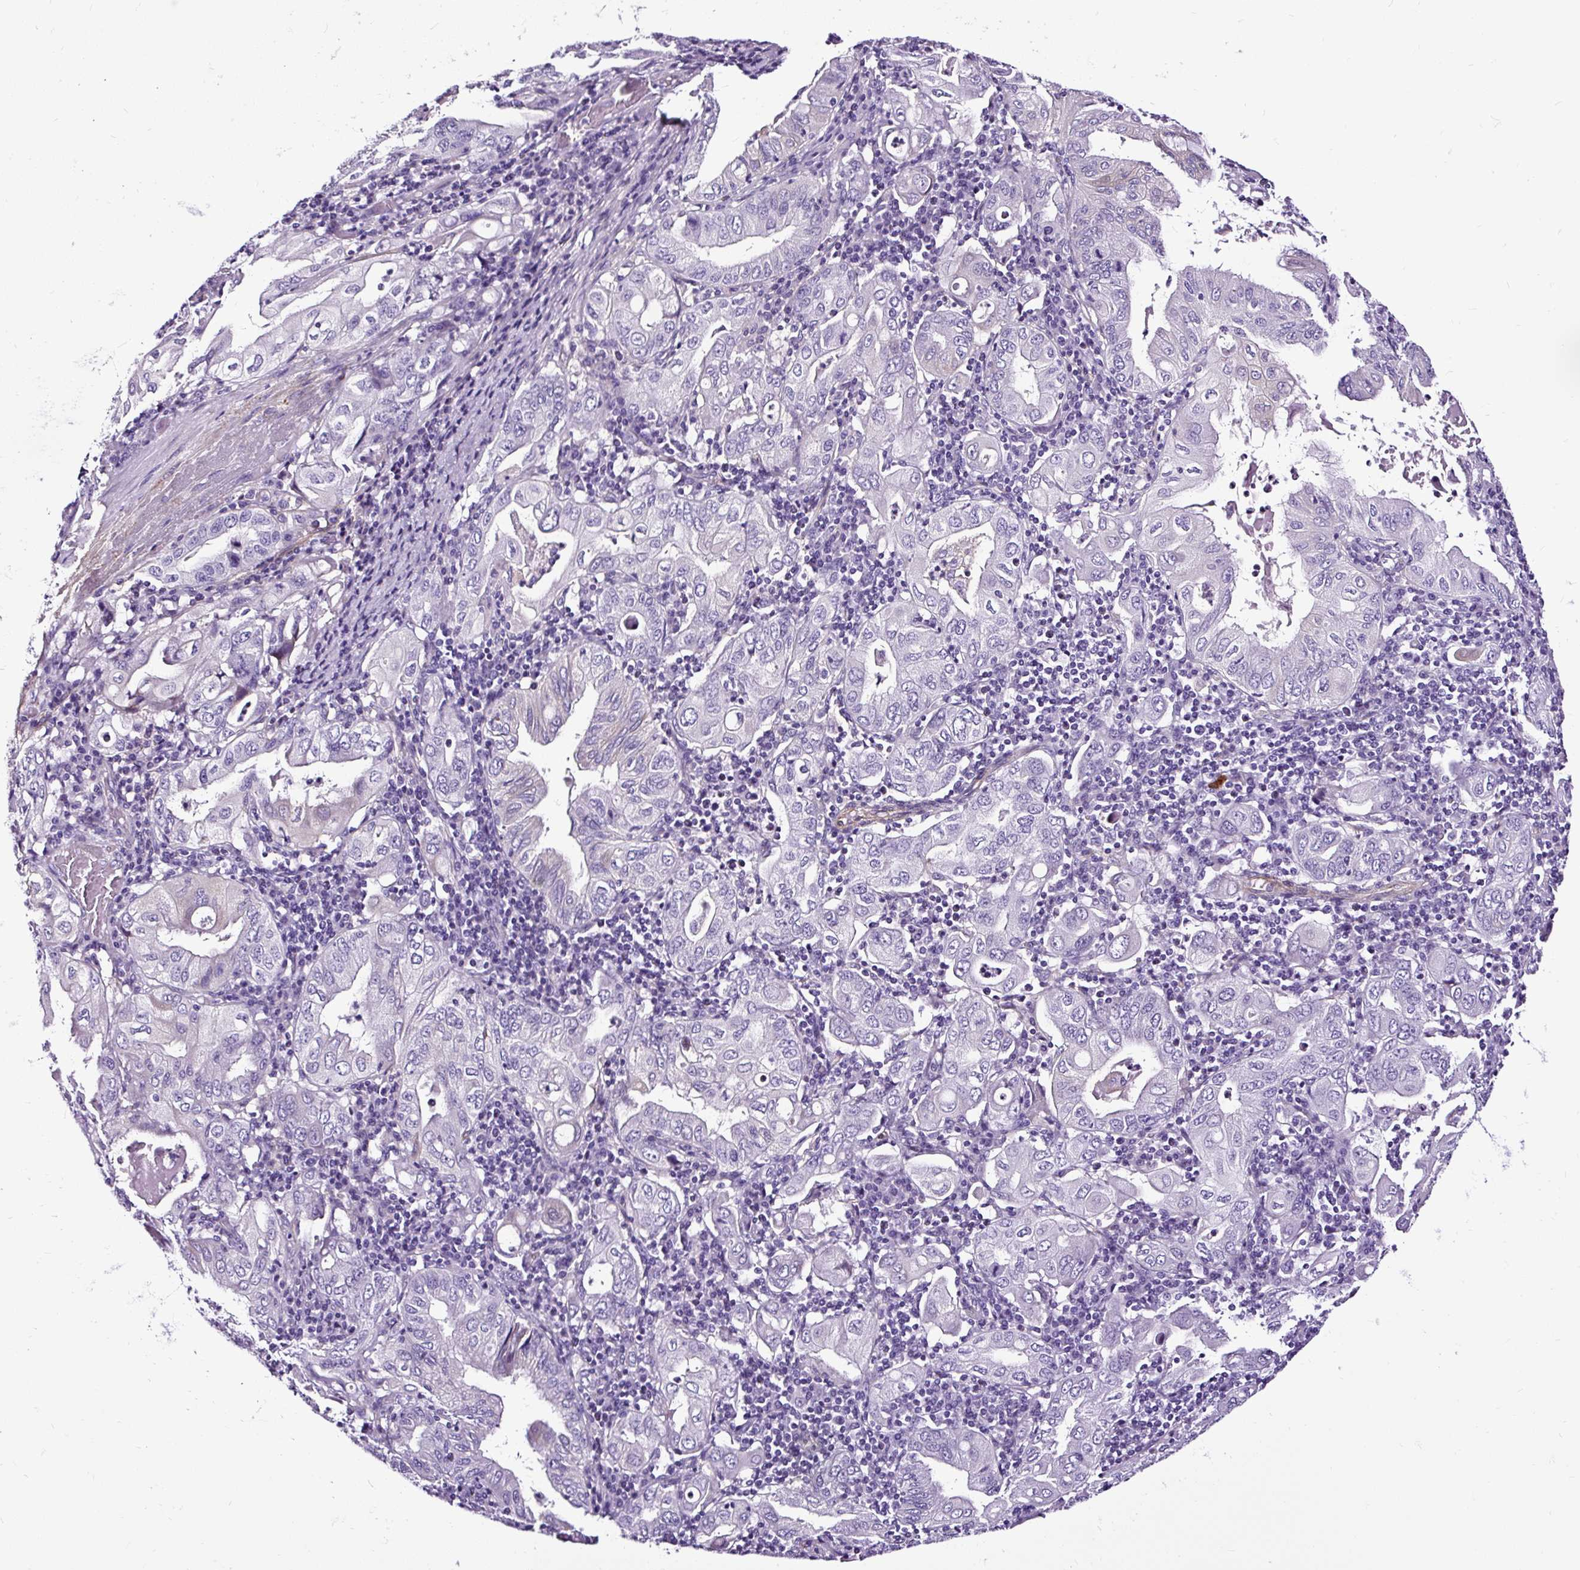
{"staining": {"intensity": "negative", "quantity": "none", "location": "none"}, "tissue": "stomach cancer", "cell_type": "Tumor cells", "image_type": "cancer", "snomed": [{"axis": "morphology", "description": "Normal tissue, NOS"}, {"axis": "morphology", "description": "Adenocarcinoma, NOS"}, {"axis": "topography", "description": "Esophagus"}, {"axis": "topography", "description": "Stomach, upper"}, {"axis": "topography", "description": "Peripheral nerve tissue"}], "caption": "A high-resolution image shows immunohistochemistry (IHC) staining of stomach cancer (adenocarcinoma), which shows no significant staining in tumor cells.", "gene": "SLC7A8", "patient": {"sex": "male", "age": 62}}